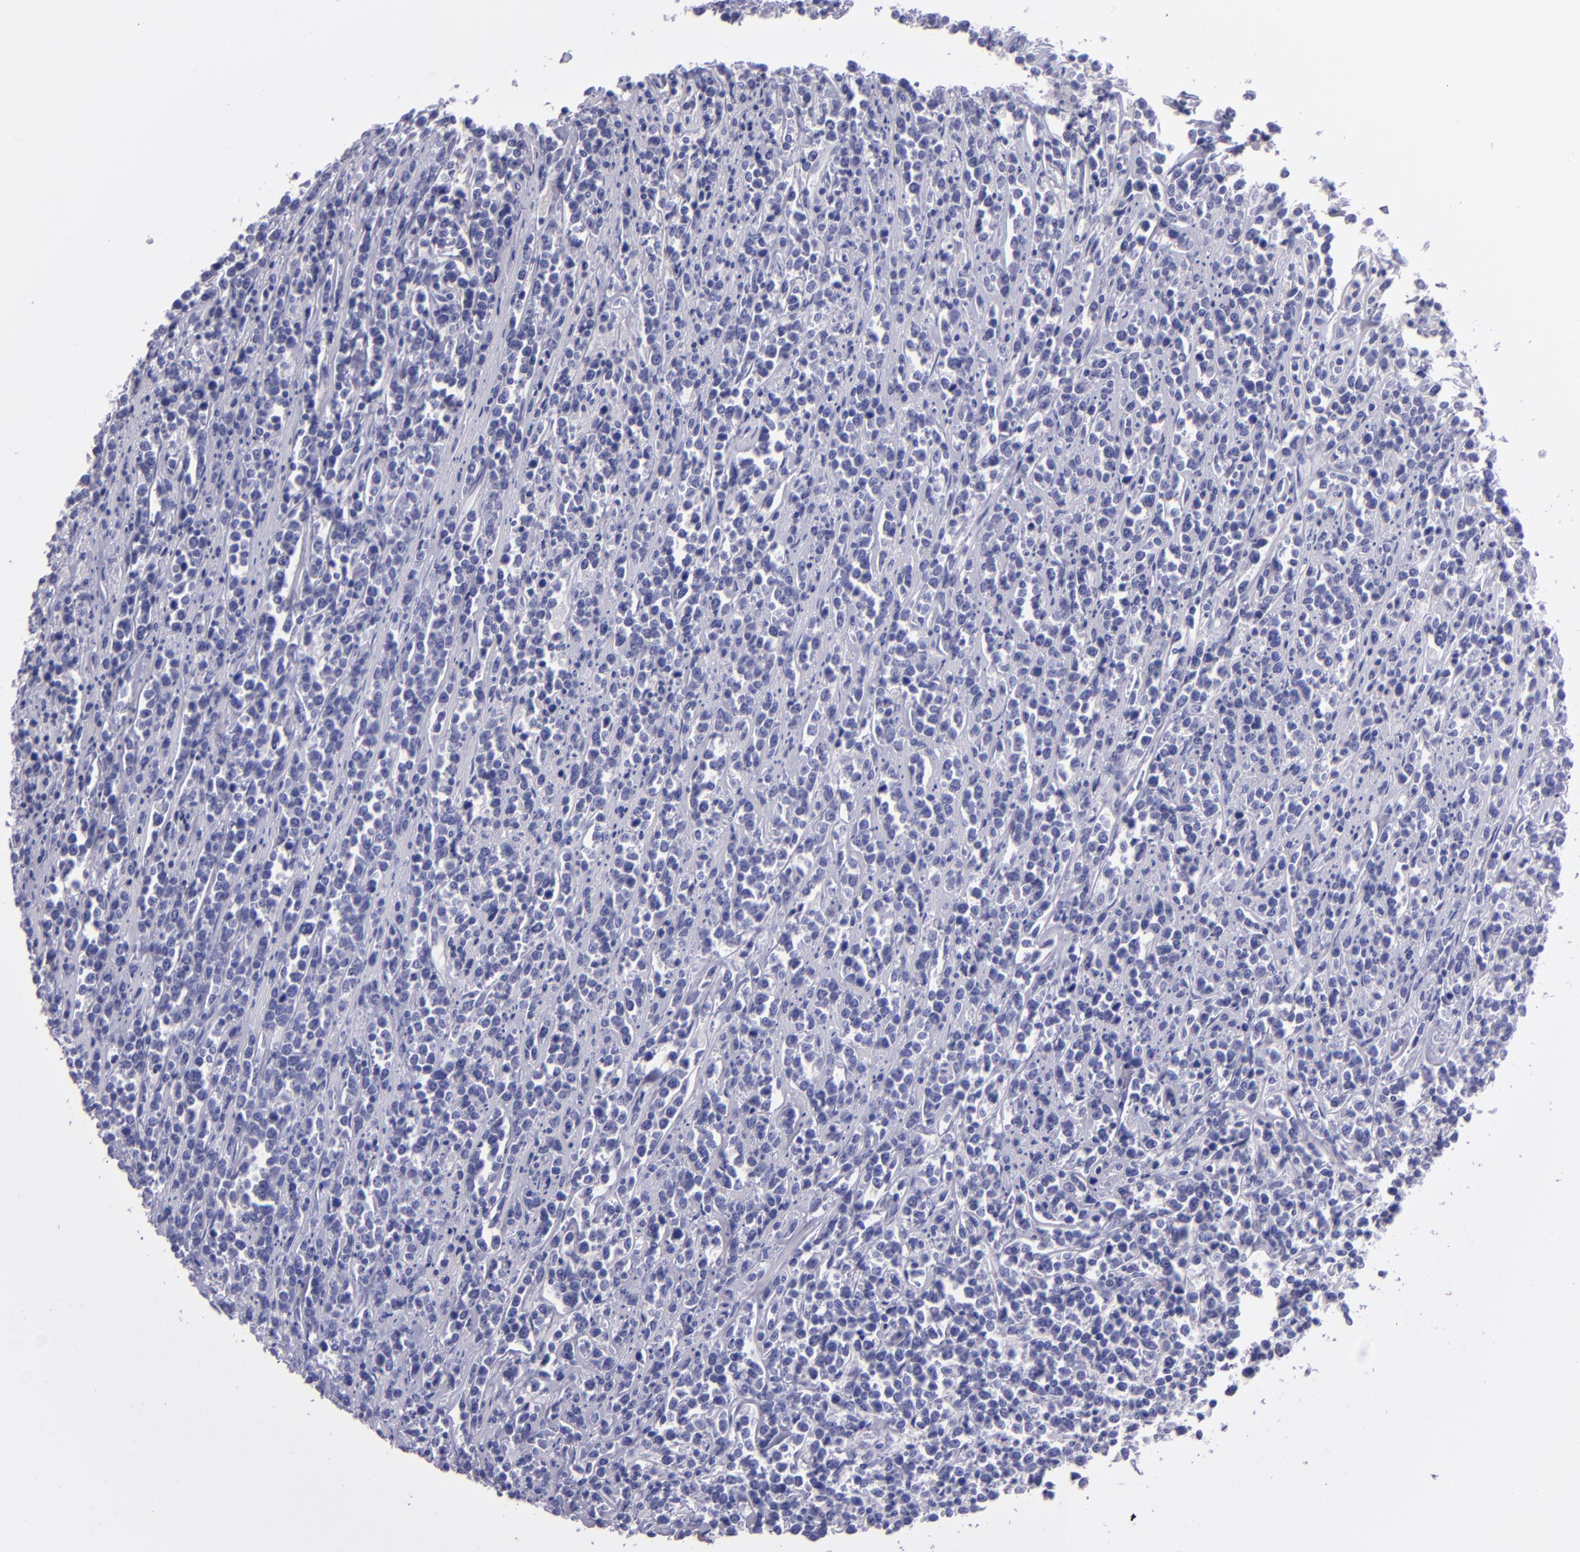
{"staining": {"intensity": "negative", "quantity": "none", "location": "none"}, "tissue": "lymphoma", "cell_type": "Tumor cells", "image_type": "cancer", "snomed": [{"axis": "morphology", "description": "Malignant lymphoma, non-Hodgkin's type, High grade"}, {"axis": "topography", "description": "Small intestine"}, {"axis": "topography", "description": "Colon"}], "caption": "Immunohistochemistry (IHC) histopathology image of malignant lymphoma, non-Hodgkin's type (high-grade) stained for a protein (brown), which displays no positivity in tumor cells.", "gene": "TNNT3", "patient": {"sex": "male", "age": 8}}